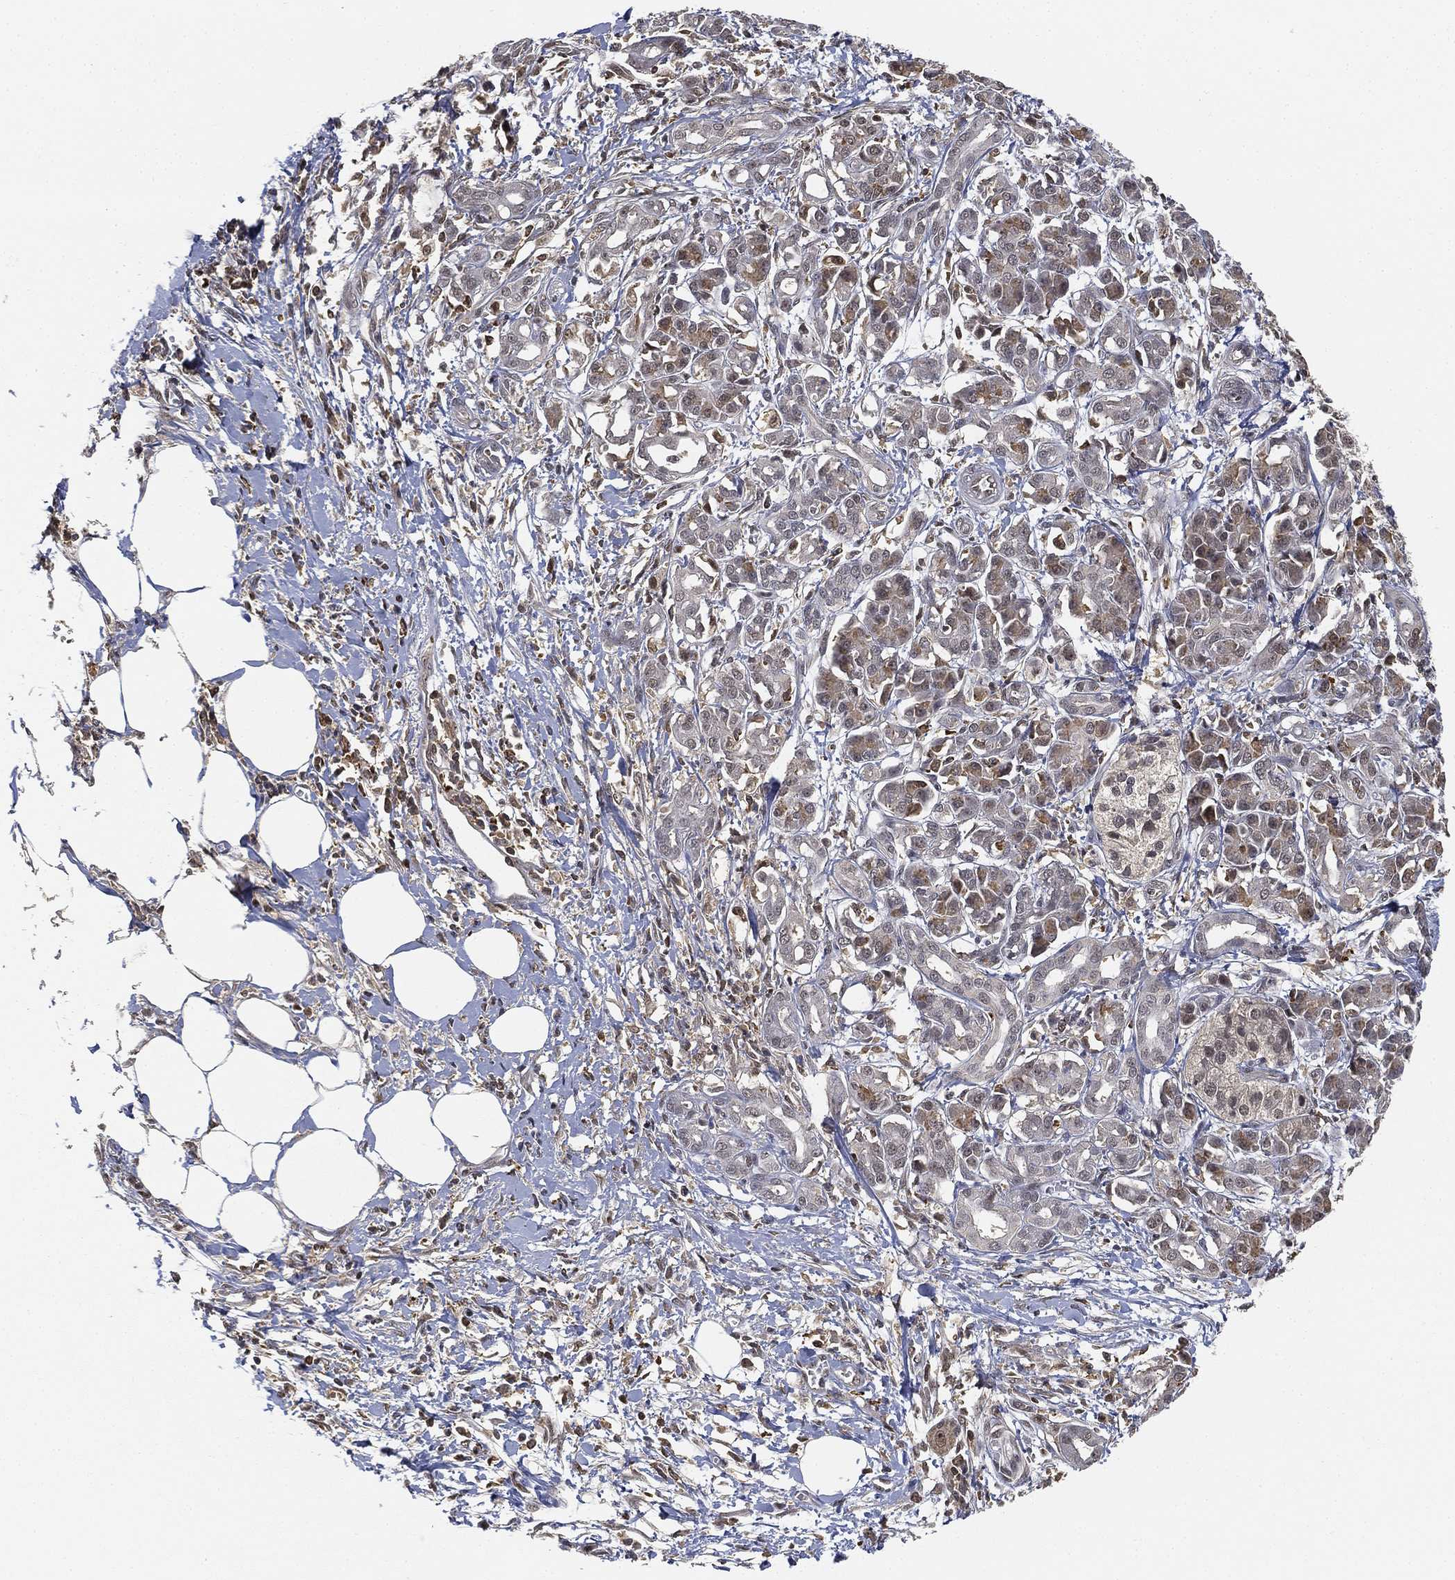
{"staining": {"intensity": "negative", "quantity": "none", "location": "none"}, "tissue": "pancreatic cancer", "cell_type": "Tumor cells", "image_type": "cancer", "snomed": [{"axis": "morphology", "description": "Adenocarcinoma, NOS"}, {"axis": "topography", "description": "Pancreas"}], "caption": "A micrograph of human adenocarcinoma (pancreatic) is negative for staining in tumor cells.", "gene": "WDR26", "patient": {"sex": "male", "age": 72}}